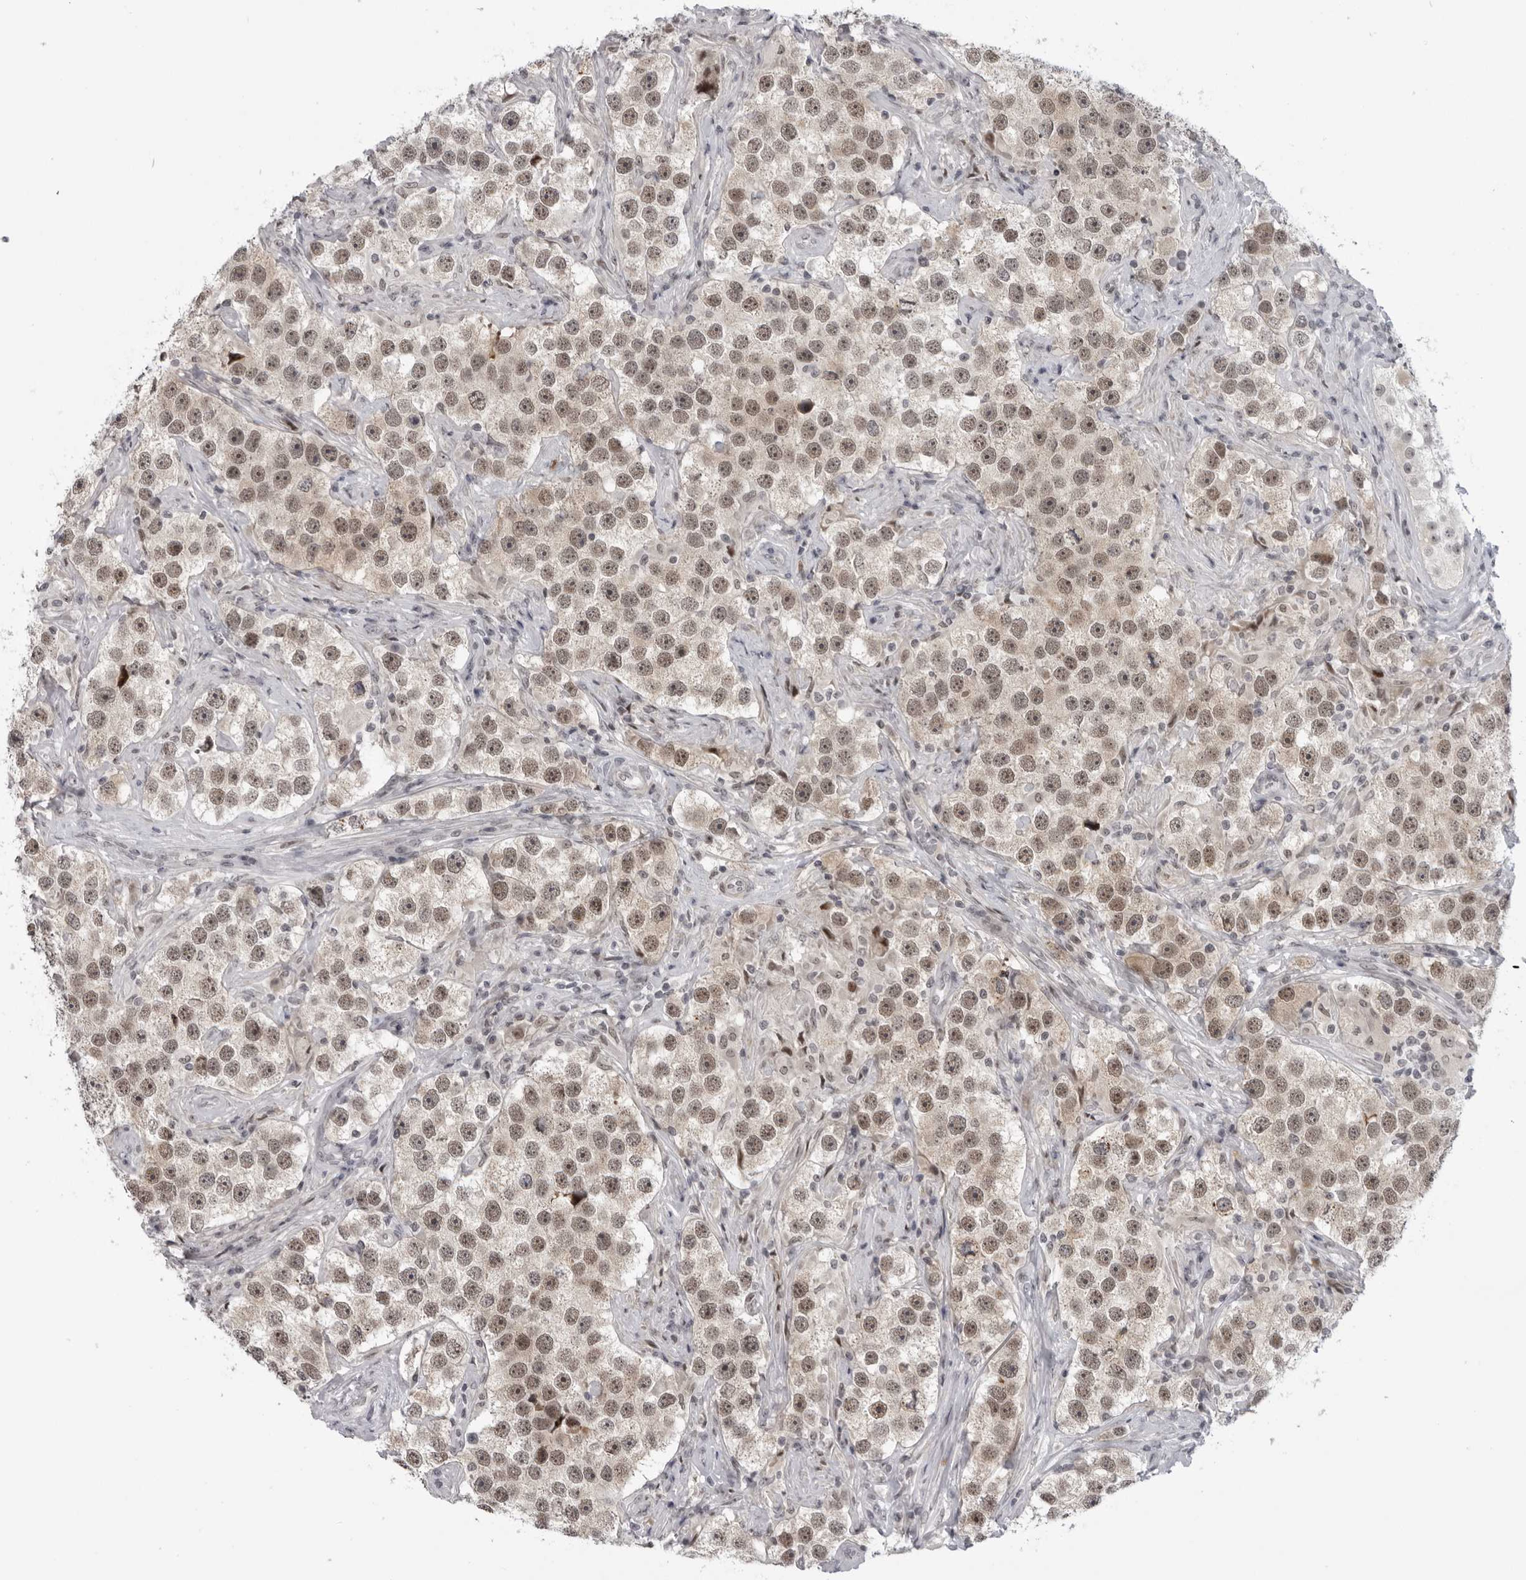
{"staining": {"intensity": "moderate", "quantity": ">75%", "location": "nuclear"}, "tissue": "testis cancer", "cell_type": "Tumor cells", "image_type": "cancer", "snomed": [{"axis": "morphology", "description": "Seminoma, NOS"}, {"axis": "topography", "description": "Testis"}], "caption": "Approximately >75% of tumor cells in human testis seminoma display moderate nuclear protein staining as visualized by brown immunohistochemical staining.", "gene": "ALPK2", "patient": {"sex": "male", "age": 49}}